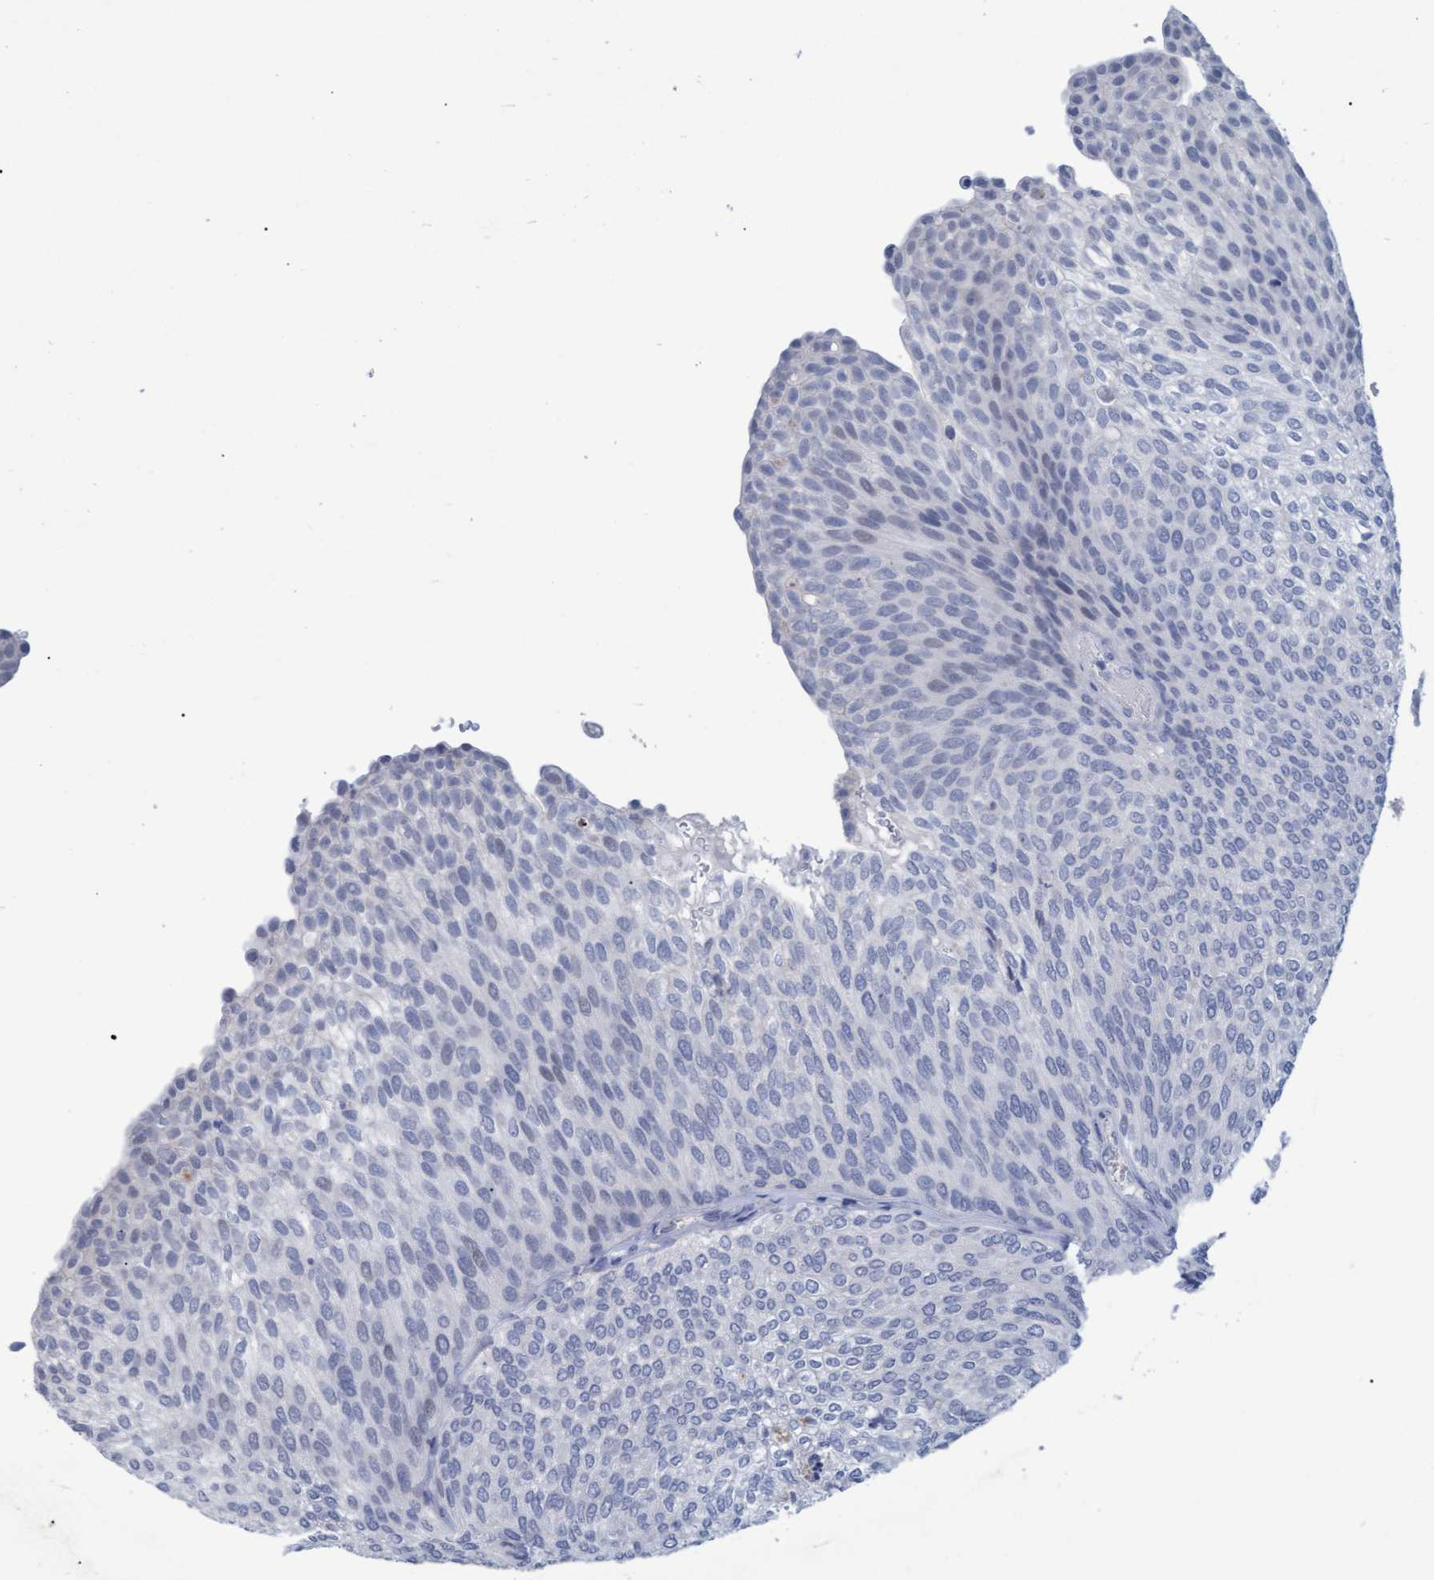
{"staining": {"intensity": "negative", "quantity": "none", "location": "none"}, "tissue": "urothelial cancer", "cell_type": "Tumor cells", "image_type": "cancer", "snomed": [{"axis": "morphology", "description": "Urothelial carcinoma, Low grade"}, {"axis": "topography", "description": "Urinary bladder"}], "caption": "Low-grade urothelial carcinoma was stained to show a protein in brown. There is no significant positivity in tumor cells.", "gene": "PROCA1", "patient": {"sex": "female", "age": 79}}